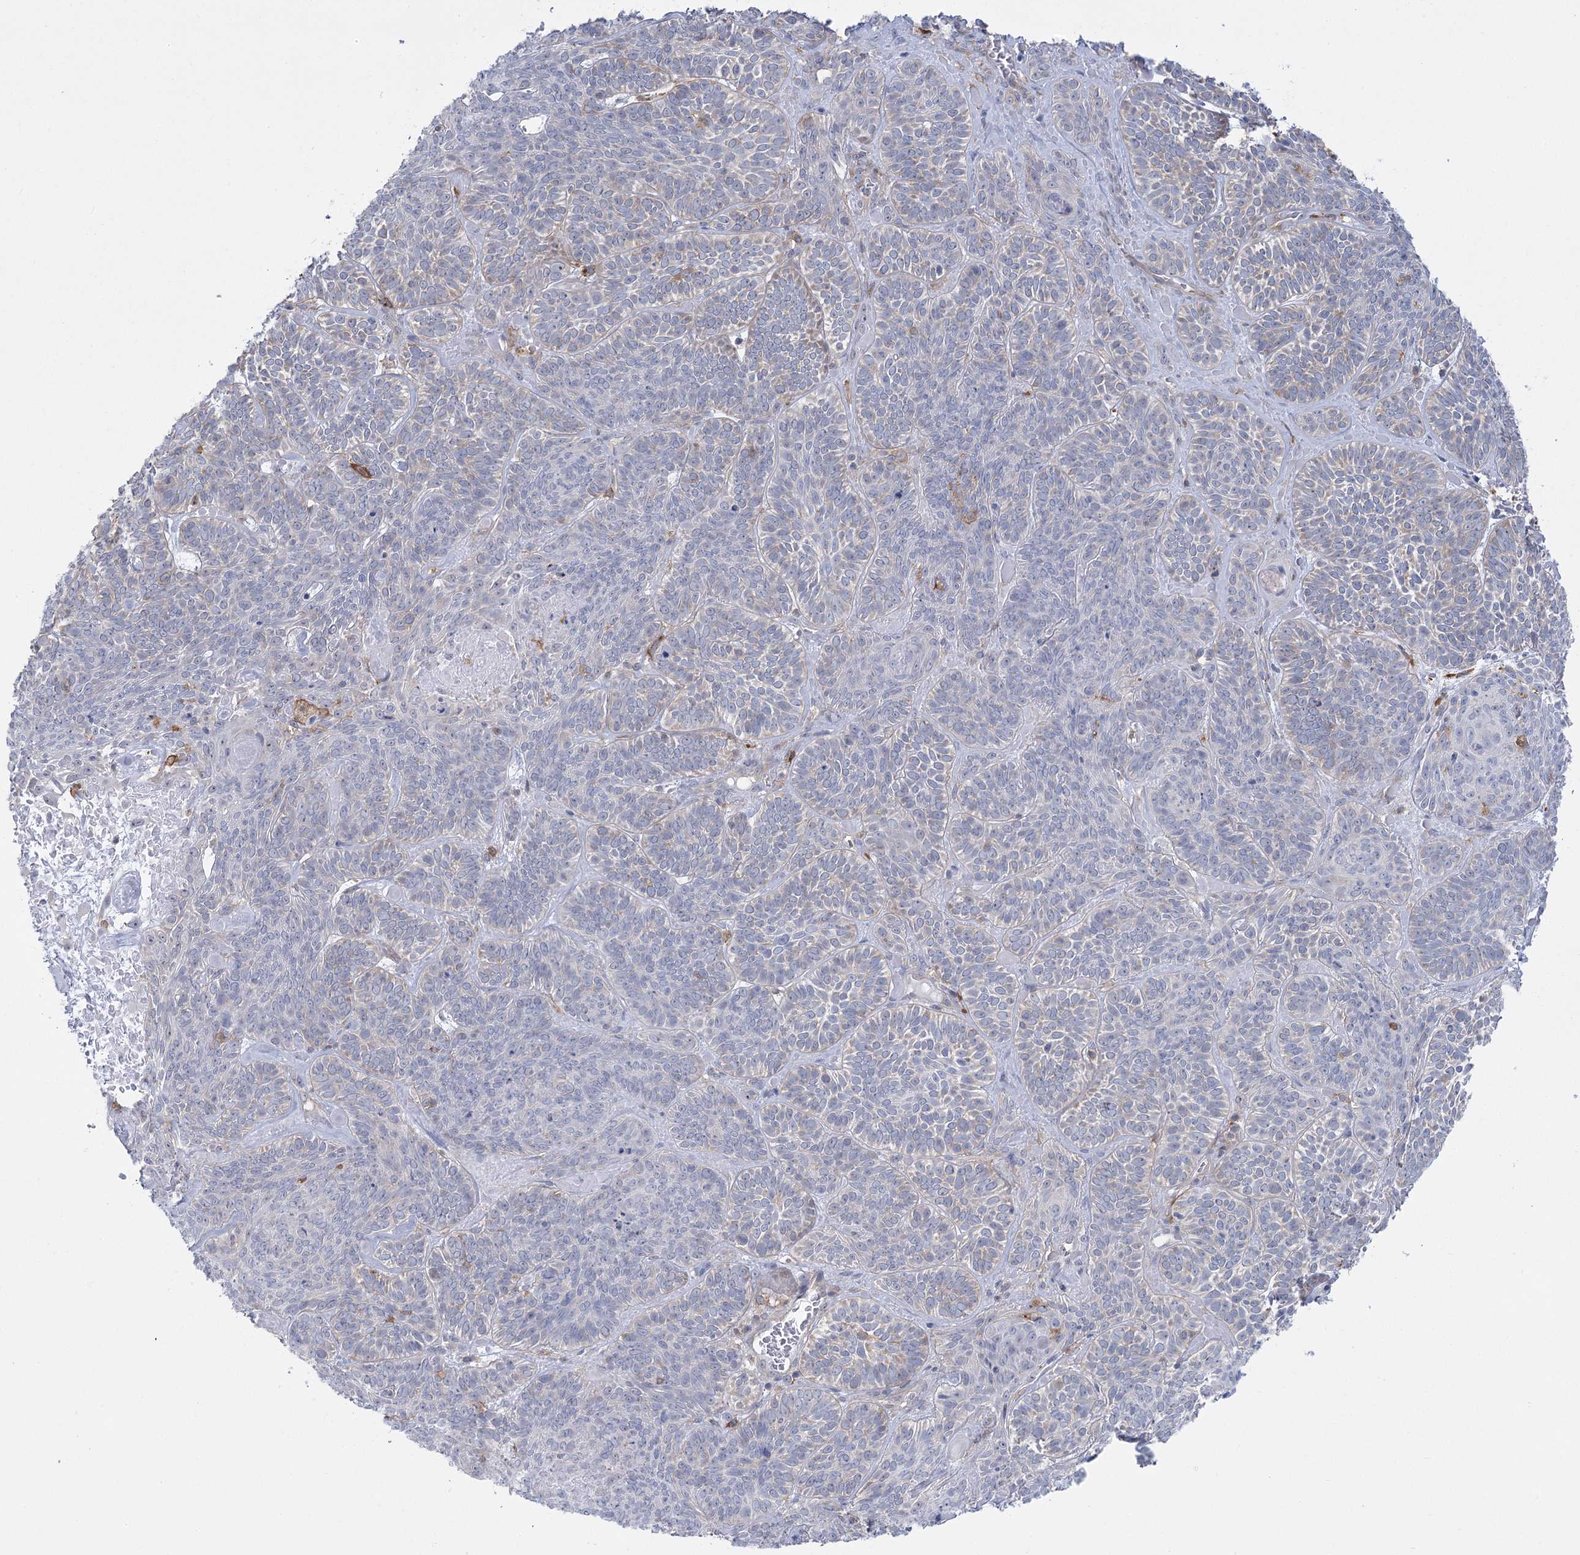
{"staining": {"intensity": "negative", "quantity": "none", "location": "none"}, "tissue": "skin cancer", "cell_type": "Tumor cells", "image_type": "cancer", "snomed": [{"axis": "morphology", "description": "Basal cell carcinoma"}, {"axis": "topography", "description": "Skin"}], "caption": "Tumor cells are negative for protein expression in human basal cell carcinoma (skin).", "gene": "CCDC88A", "patient": {"sex": "male", "age": 85}}